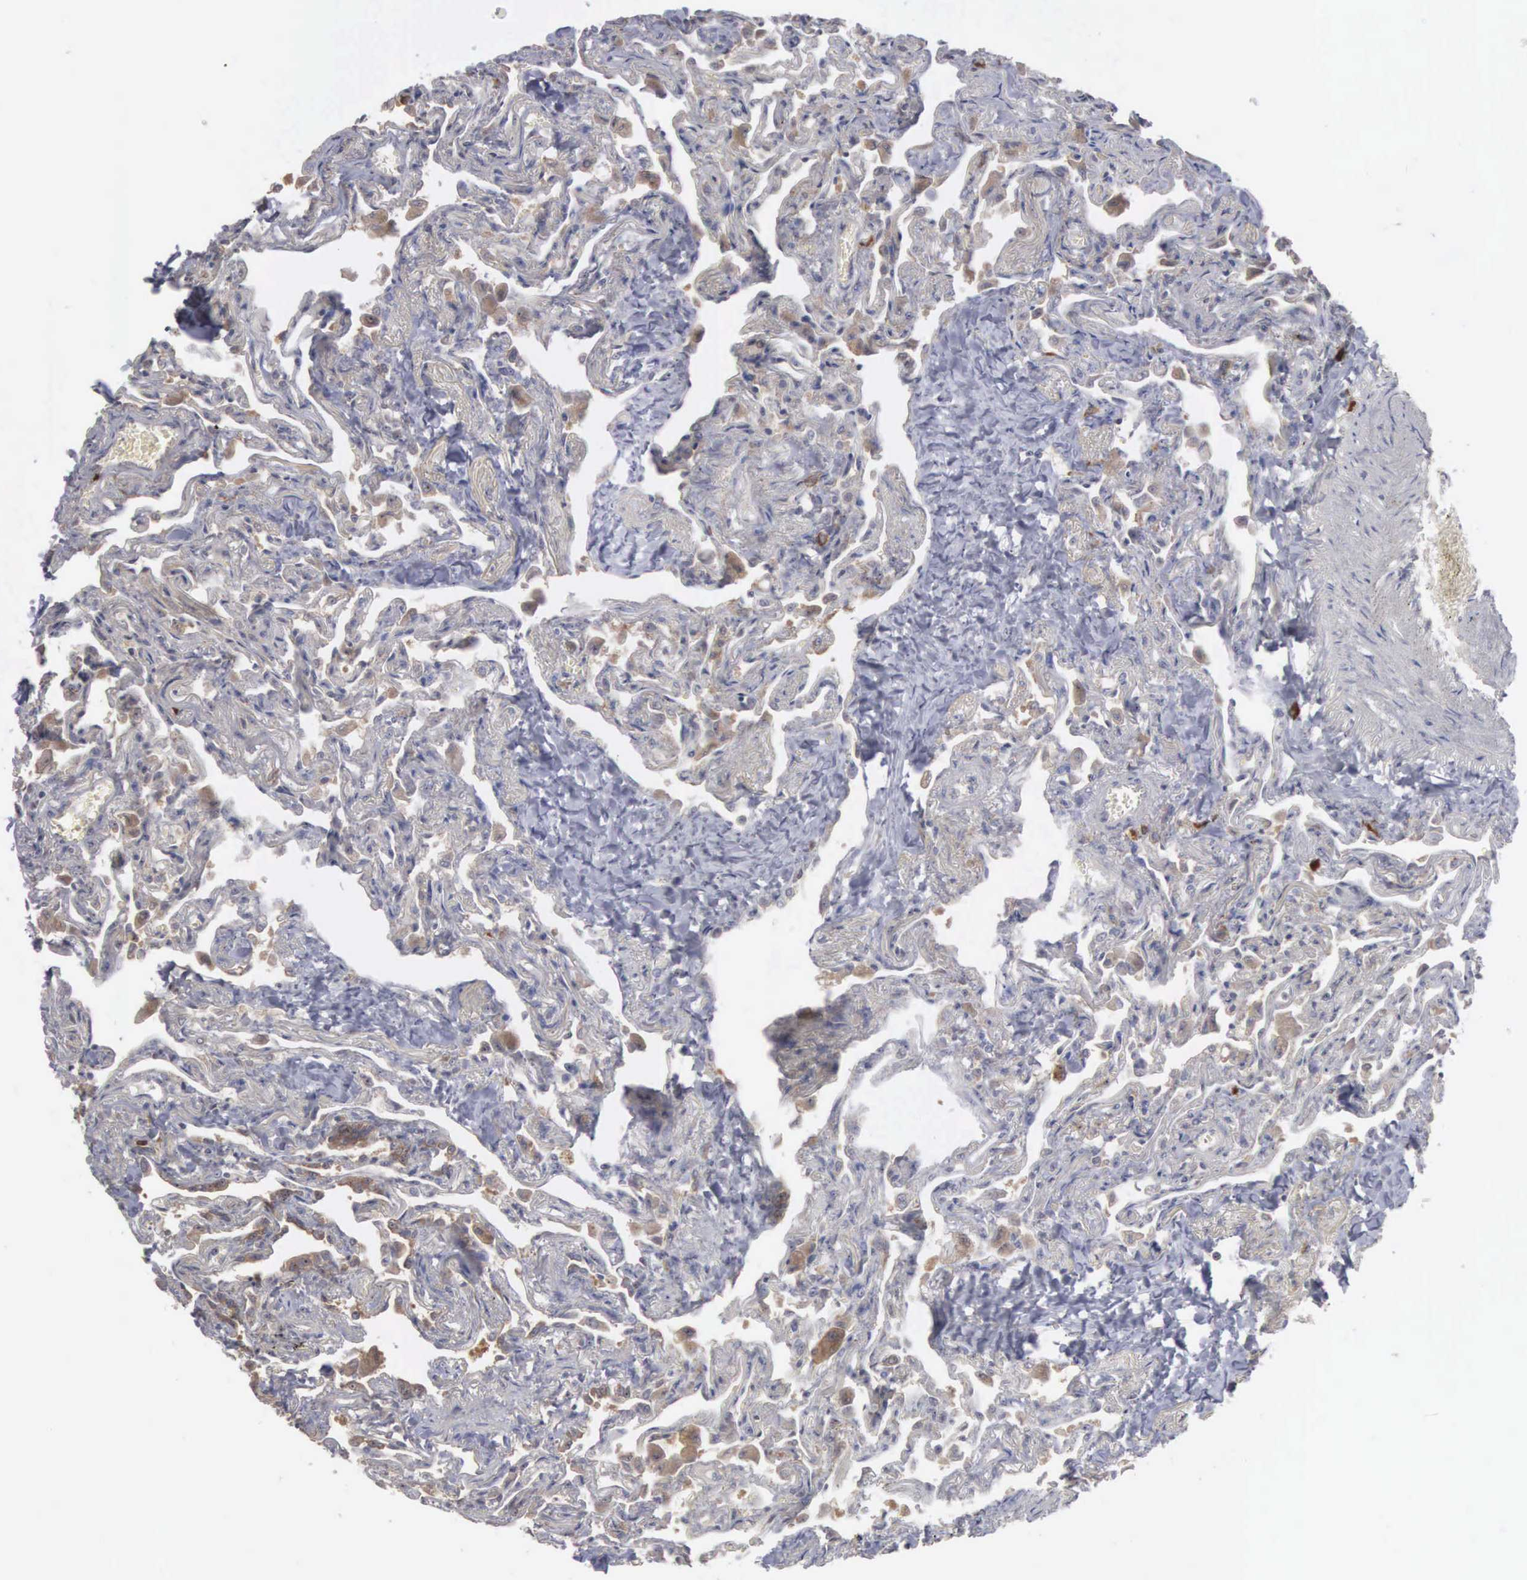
{"staining": {"intensity": "moderate", "quantity": "<25%", "location": "cytoplasmic/membranous"}, "tissue": "lung", "cell_type": "Alveolar cells", "image_type": "normal", "snomed": [{"axis": "morphology", "description": "Normal tissue, NOS"}, {"axis": "topography", "description": "Lung"}], "caption": "Immunohistochemistry (IHC) histopathology image of benign human lung stained for a protein (brown), which reveals low levels of moderate cytoplasmic/membranous expression in about <25% of alveolar cells.", "gene": "AMN", "patient": {"sex": "male", "age": 73}}